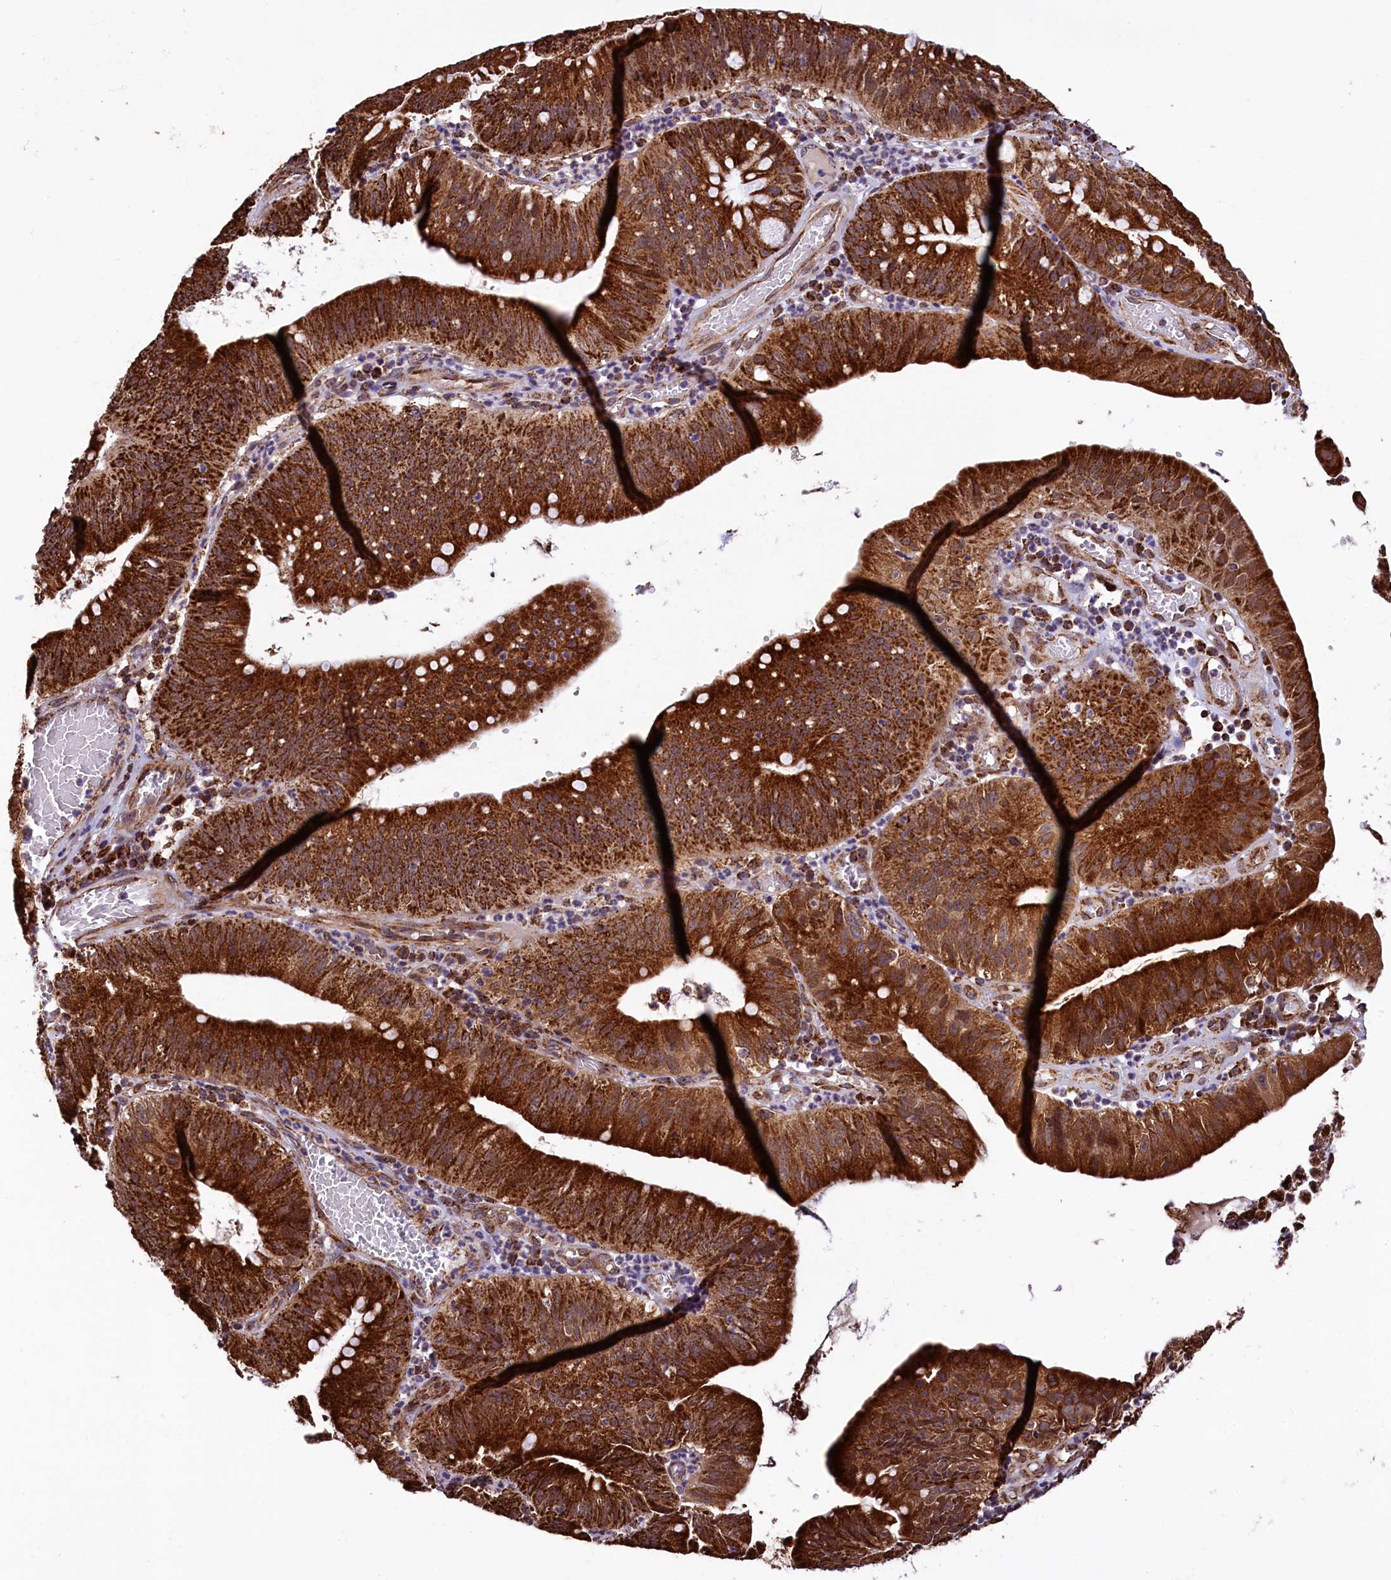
{"staining": {"intensity": "strong", "quantity": ">75%", "location": "cytoplasmic/membranous"}, "tissue": "stomach cancer", "cell_type": "Tumor cells", "image_type": "cancer", "snomed": [{"axis": "morphology", "description": "Adenocarcinoma, NOS"}, {"axis": "topography", "description": "Stomach"}], "caption": "Human adenocarcinoma (stomach) stained for a protein (brown) displays strong cytoplasmic/membranous positive positivity in approximately >75% of tumor cells.", "gene": "KLC2", "patient": {"sex": "male", "age": 59}}